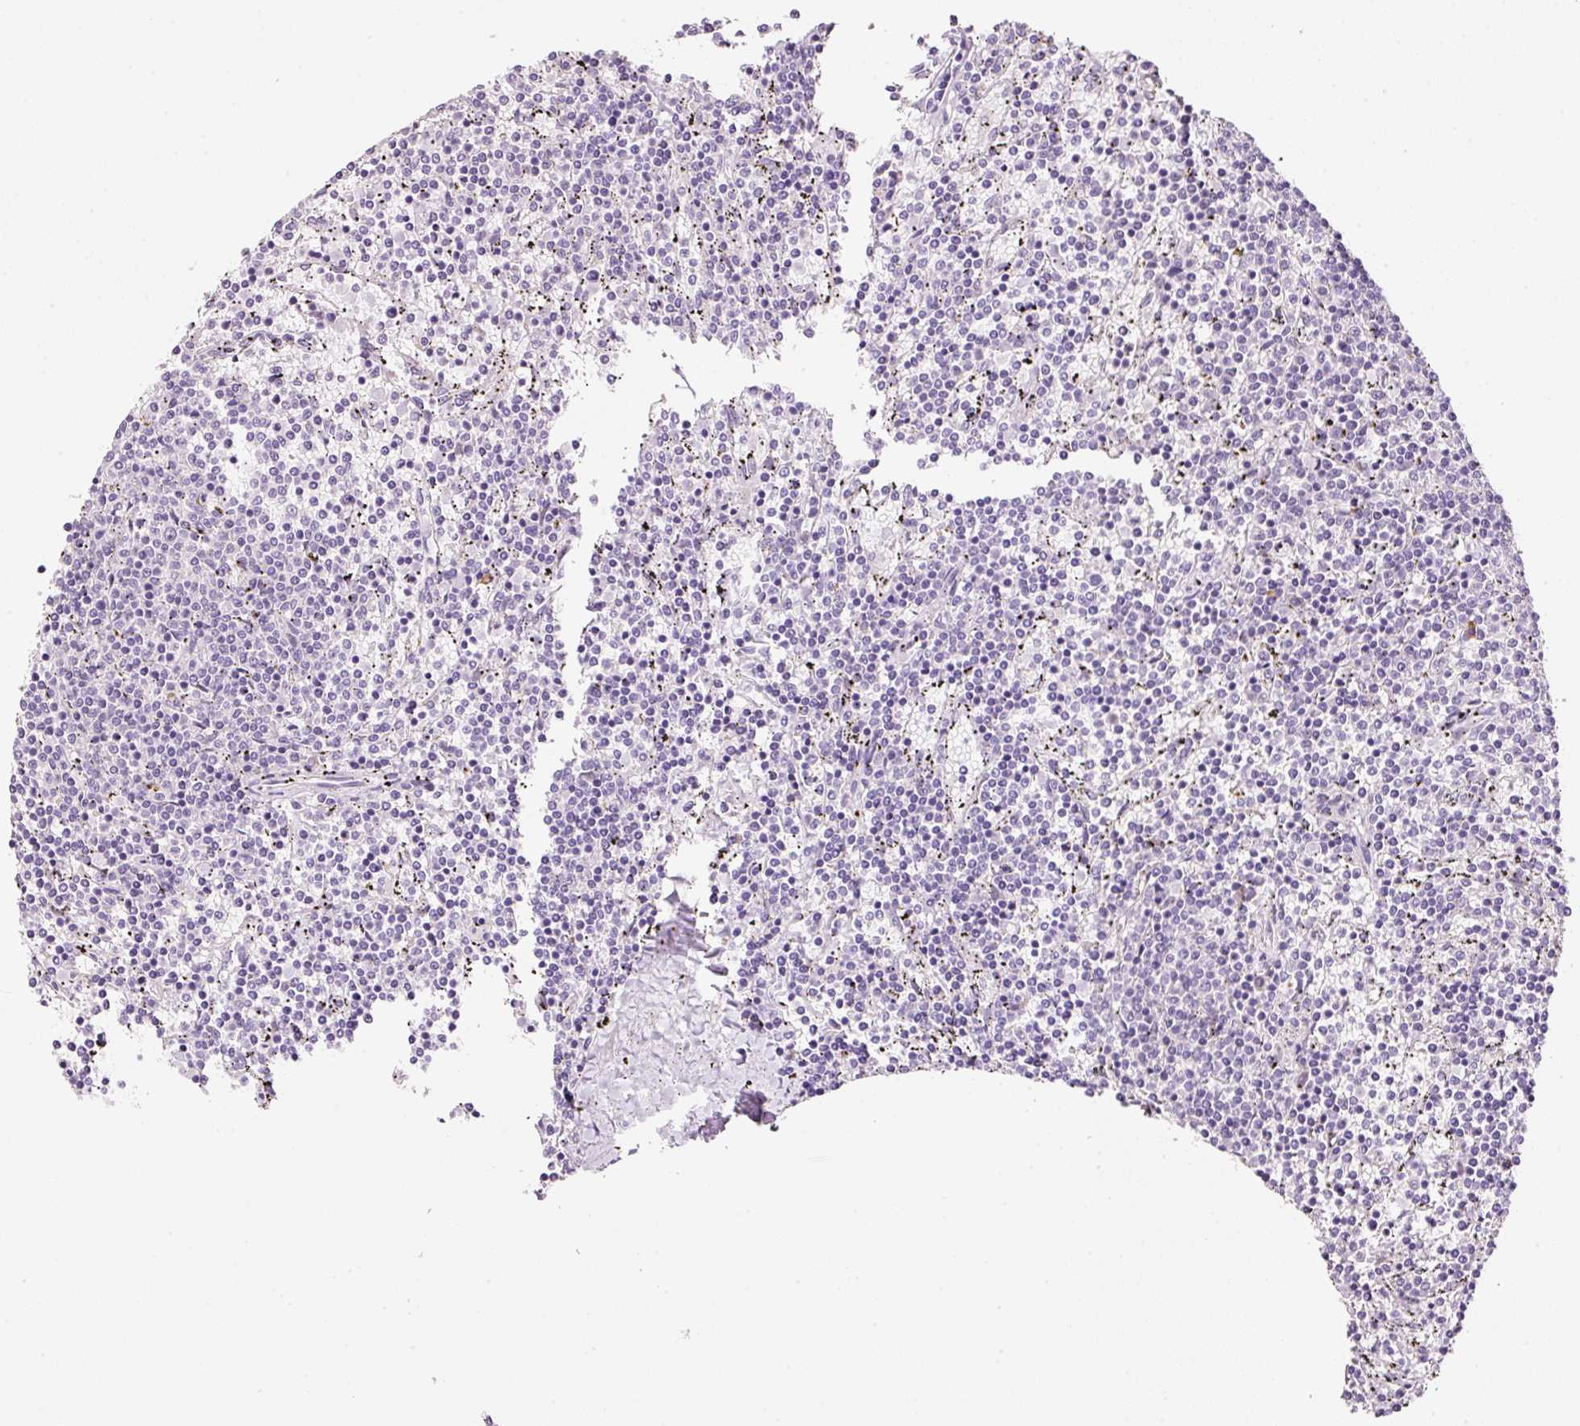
{"staining": {"intensity": "negative", "quantity": "none", "location": "none"}, "tissue": "lymphoma", "cell_type": "Tumor cells", "image_type": "cancer", "snomed": [{"axis": "morphology", "description": "Malignant lymphoma, non-Hodgkin's type, Low grade"}, {"axis": "topography", "description": "Spleen"}], "caption": "High power microscopy photomicrograph of an immunohistochemistry (IHC) image of malignant lymphoma, non-Hodgkin's type (low-grade), revealing no significant expression in tumor cells.", "gene": "TENT5C", "patient": {"sex": "female", "age": 50}}